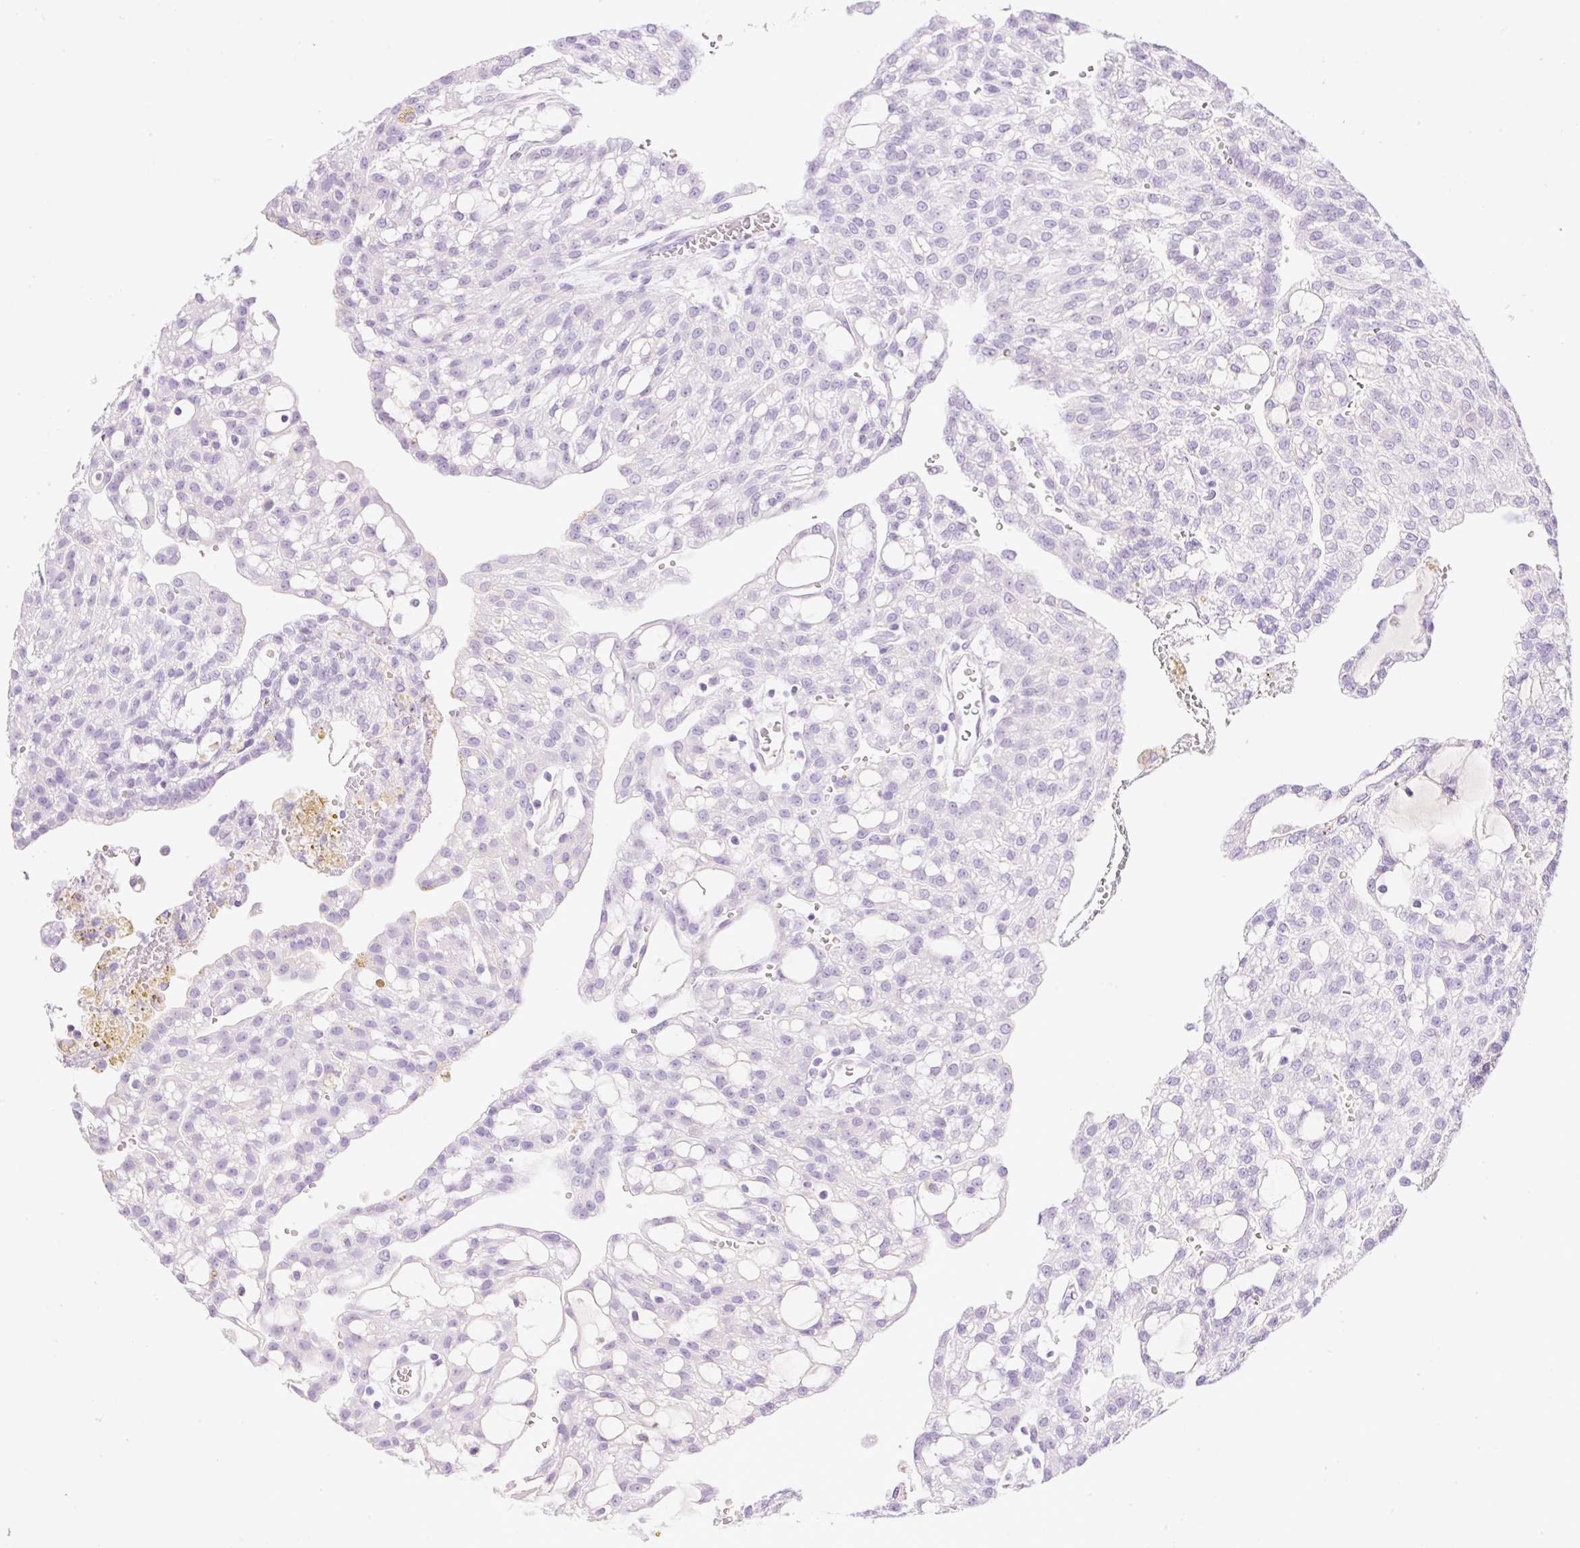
{"staining": {"intensity": "negative", "quantity": "none", "location": "none"}, "tissue": "renal cancer", "cell_type": "Tumor cells", "image_type": "cancer", "snomed": [{"axis": "morphology", "description": "Adenocarcinoma, NOS"}, {"axis": "topography", "description": "Kidney"}], "caption": "A high-resolution histopathology image shows immunohistochemistry staining of renal adenocarcinoma, which reveals no significant expression in tumor cells.", "gene": "PALM3", "patient": {"sex": "male", "age": 63}}